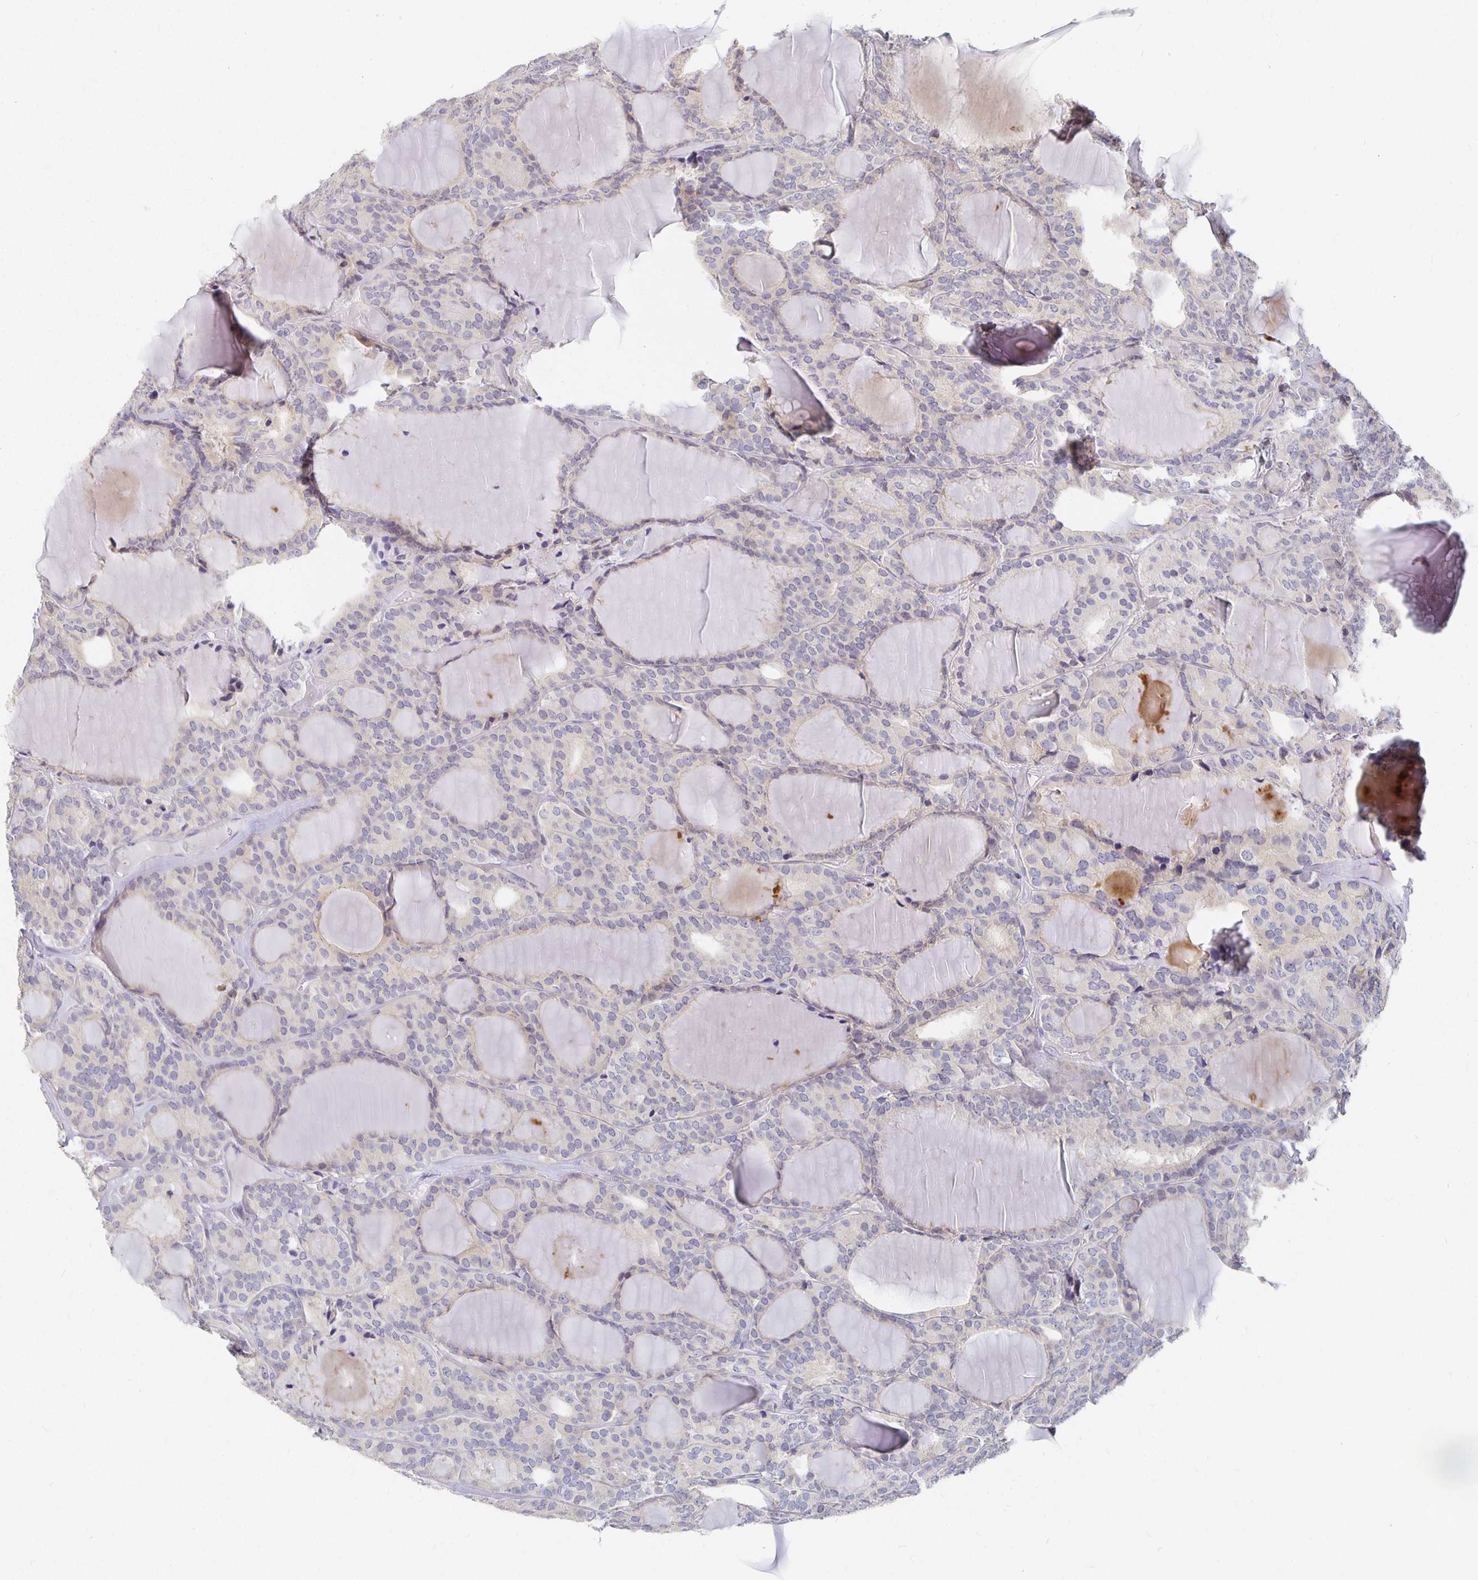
{"staining": {"intensity": "negative", "quantity": "none", "location": "none"}, "tissue": "thyroid cancer", "cell_type": "Tumor cells", "image_type": "cancer", "snomed": [{"axis": "morphology", "description": "Follicular adenoma carcinoma, NOS"}, {"axis": "topography", "description": "Thyroid gland"}], "caption": "Protein analysis of thyroid cancer displays no significant expression in tumor cells.", "gene": "FKRP", "patient": {"sex": "male", "age": 74}}